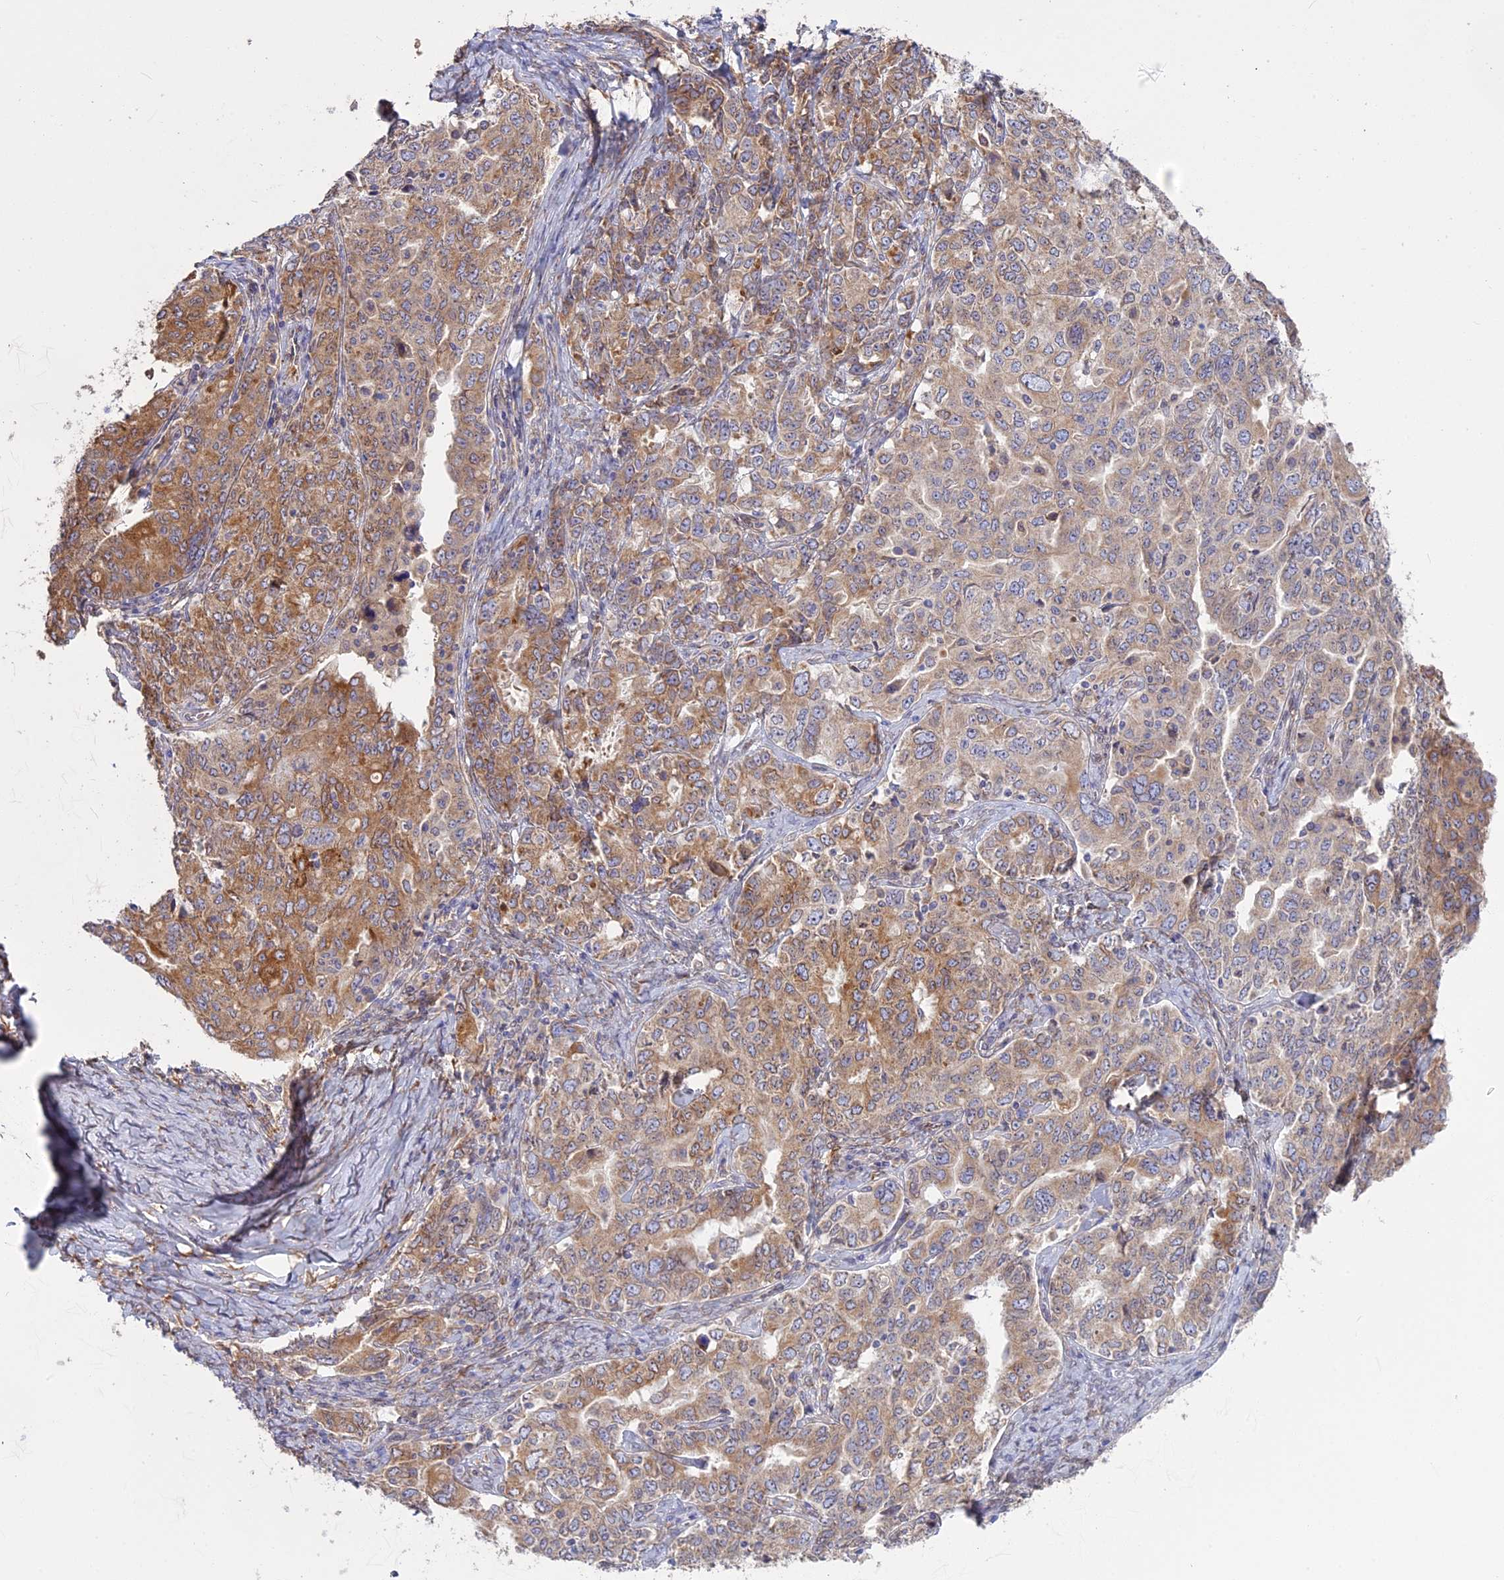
{"staining": {"intensity": "moderate", "quantity": ">75%", "location": "cytoplasmic/membranous"}, "tissue": "ovarian cancer", "cell_type": "Tumor cells", "image_type": "cancer", "snomed": [{"axis": "morphology", "description": "Carcinoma, endometroid"}, {"axis": "topography", "description": "Ovary"}], "caption": "Immunohistochemistry (IHC) micrograph of neoplastic tissue: human ovarian cancer stained using IHC exhibits medium levels of moderate protein expression localized specifically in the cytoplasmic/membranous of tumor cells, appearing as a cytoplasmic/membranous brown color.", "gene": "TLCD1", "patient": {"sex": "female", "age": 62}}